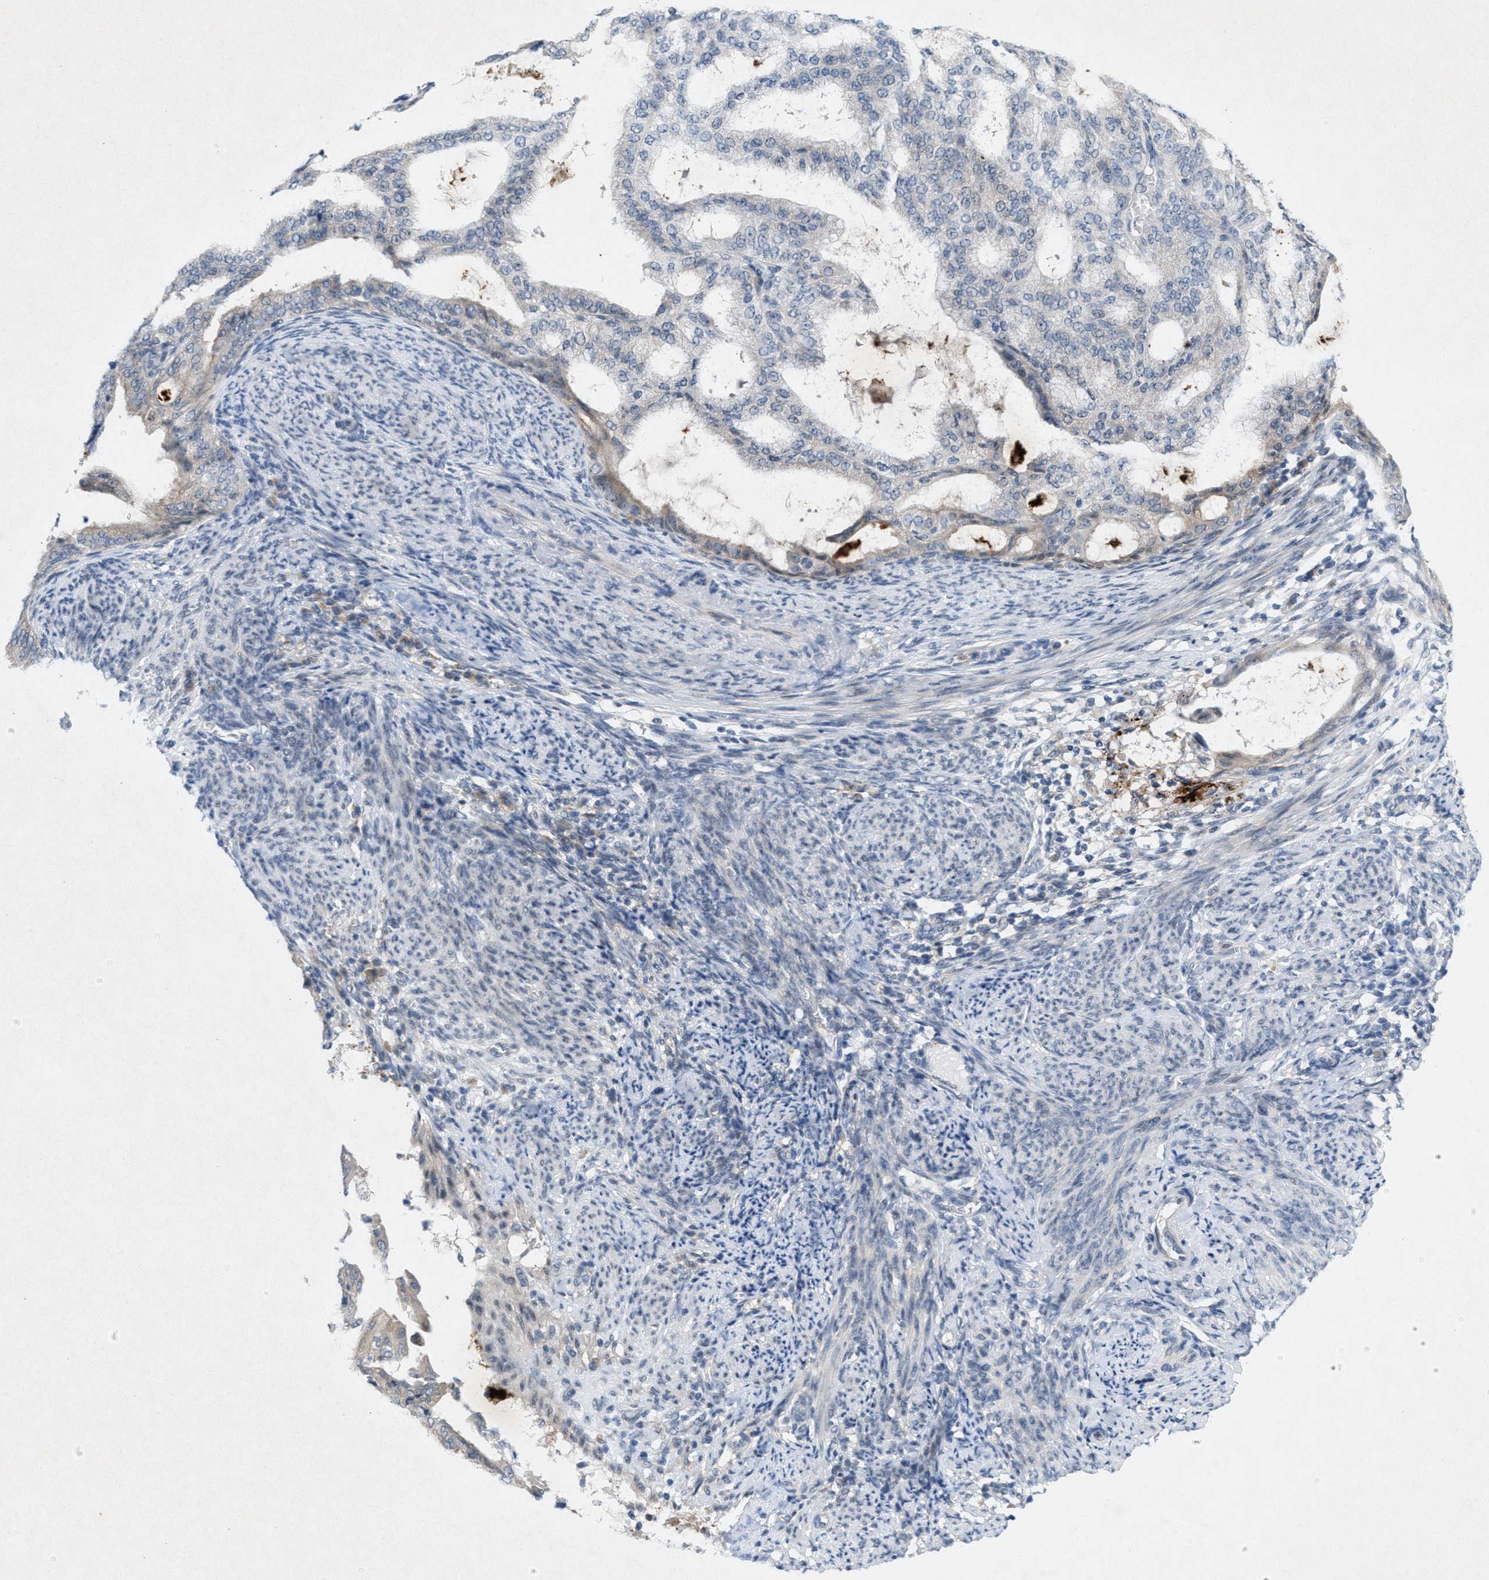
{"staining": {"intensity": "negative", "quantity": "none", "location": "none"}, "tissue": "endometrial cancer", "cell_type": "Tumor cells", "image_type": "cancer", "snomed": [{"axis": "morphology", "description": "Adenocarcinoma, NOS"}, {"axis": "topography", "description": "Endometrium"}], "caption": "An IHC micrograph of endometrial cancer is shown. There is no staining in tumor cells of endometrial cancer. Brightfield microscopy of immunohistochemistry (IHC) stained with DAB (brown) and hematoxylin (blue), captured at high magnification.", "gene": "WIPI2", "patient": {"sex": "female", "age": 58}}